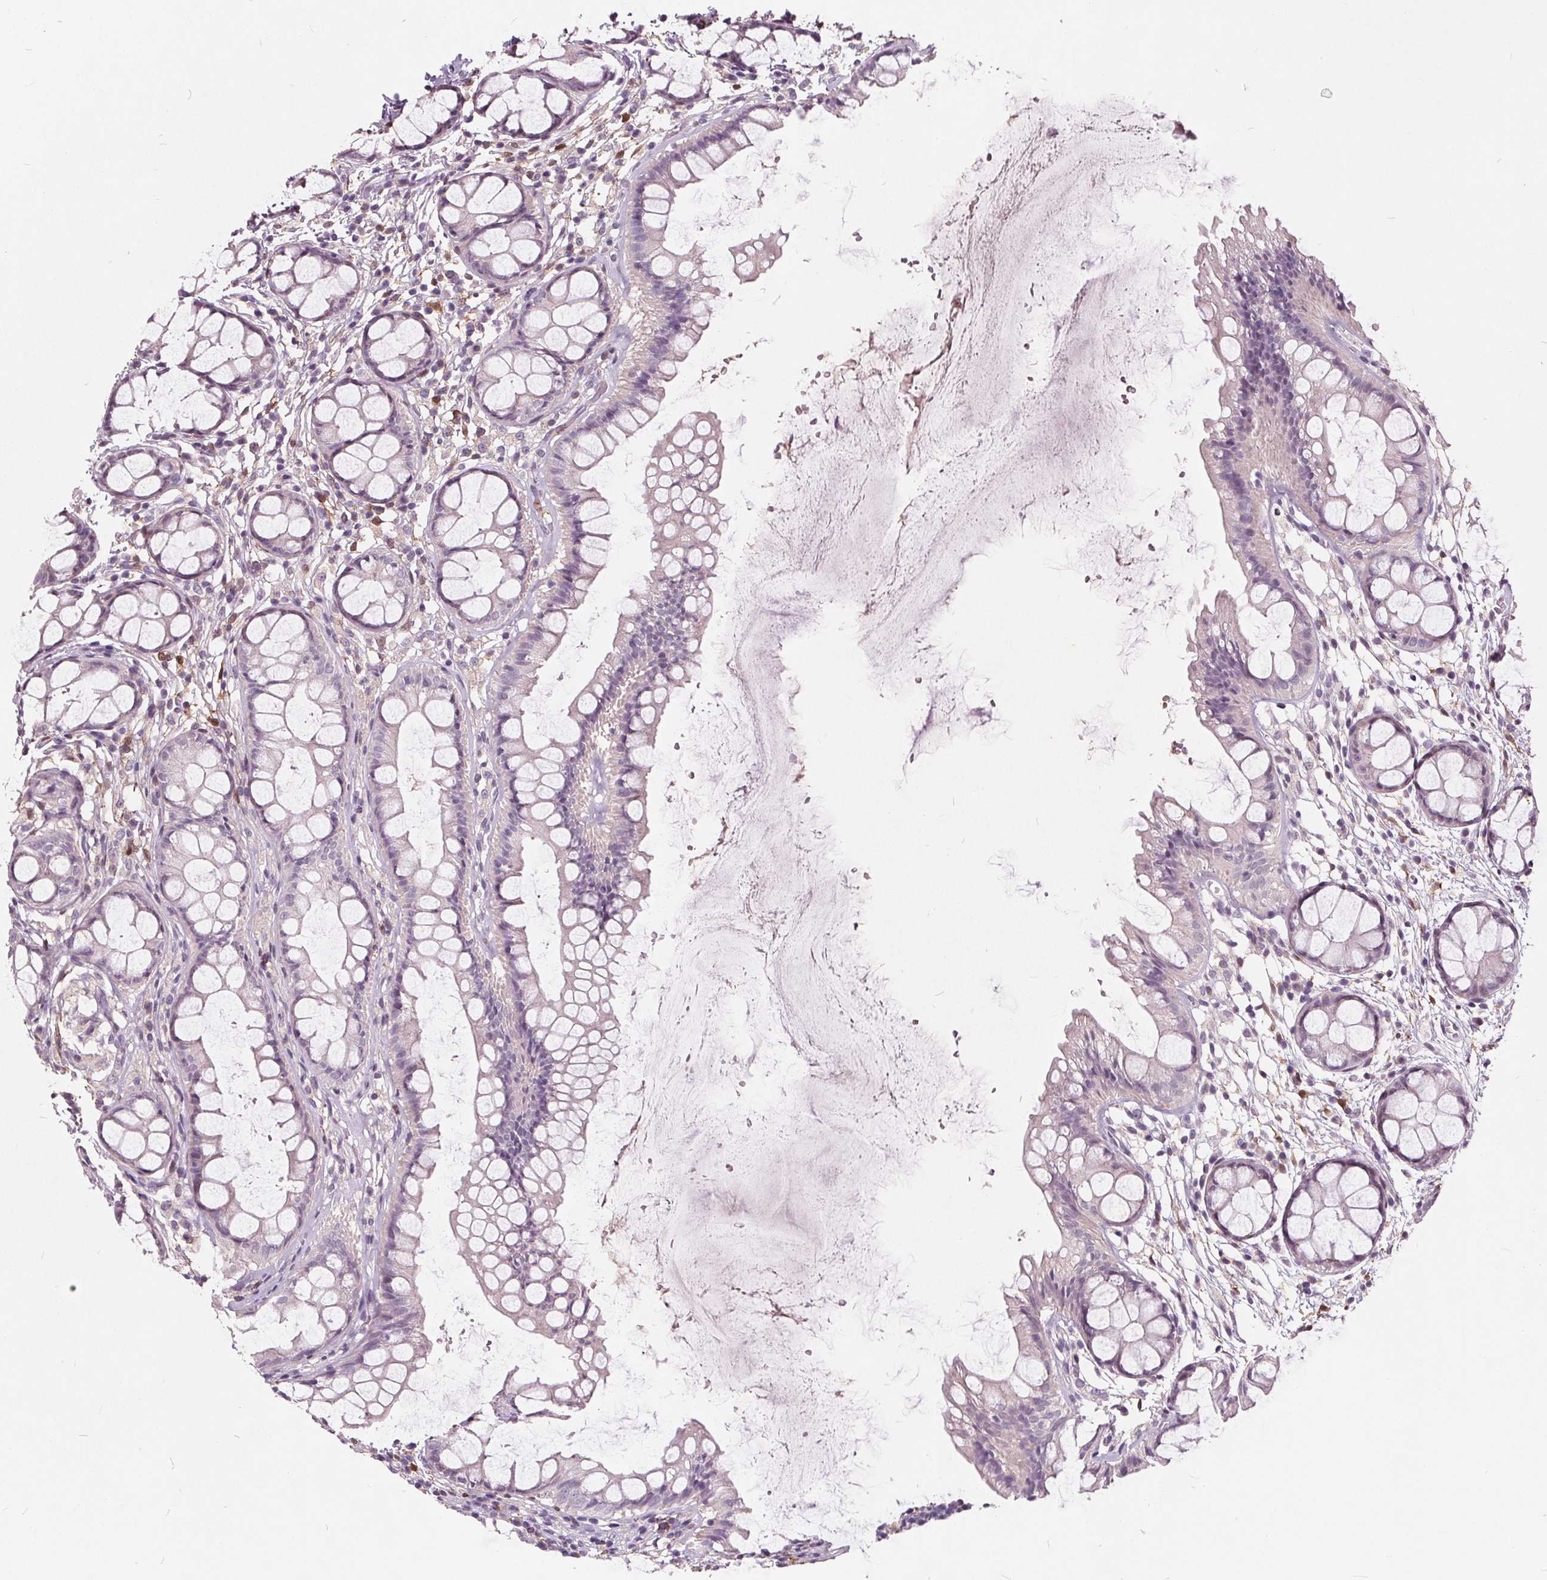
{"staining": {"intensity": "negative", "quantity": "none", "location": "none"}, "tissue": "rectum", "cell_type": "Glandular cells", "image_type": "normal", "snomed": [{"axis": "morphology", "description": "Normal tissue, NOS"}, {"axis": "topography", "description": "Rectum"}], "caption": "High magnification brightfield microscopy of benign rectum stained with DAB (3,3'-diaminobenzidine) (brown) and counterstained with hematoxylin (blue): glandular cells show no significant positivity. Brightfield microscopy of IHC stained with DAB (brown) and hematoxylin (blue), captured at high magnification.", "gene": "HAAO", "patient": {"sex": "female", "age": 62}}